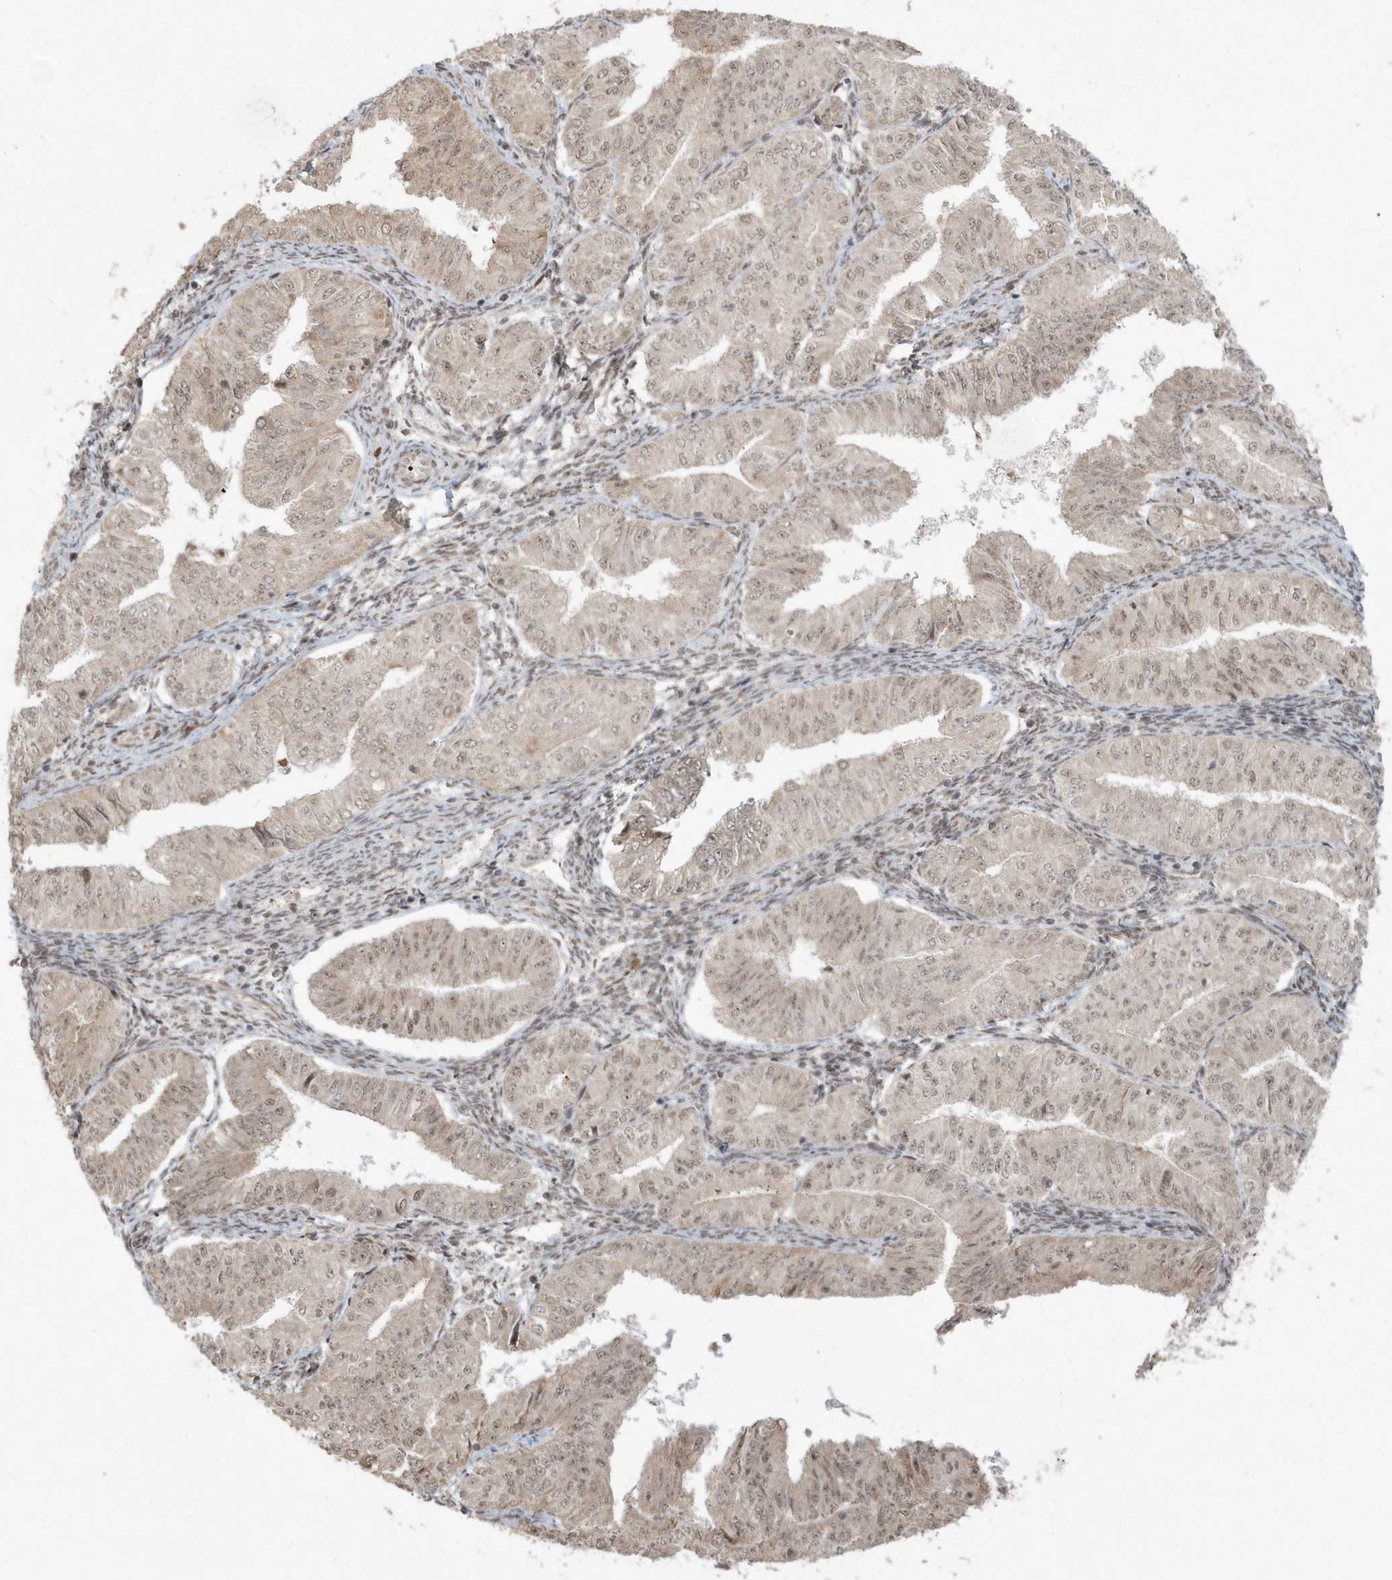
{"staining": {"intensity": "weak", "quantity": ">75%", "location": "nuclear"}, "tissue": "endometrial cancer", "cell_type": "Tumor cells", "image_type": "cancer", "snomed": [{"axis": "morphology", "description": "Normal tissue, NOS"}, {"axis": "morphology", "description": "Adenocarcinoma, NOS"}, {"axis": "topography", "description": "Endometrium"}], "caption": "There is low levels of weak nuclear expression in tumor cells of adenocarcinoma (endometrial), as demonstrated by immunohistochemical staining (brown color).", "gene": "EPB41L4A", "patient": {"sex": "female", "age": 53}}